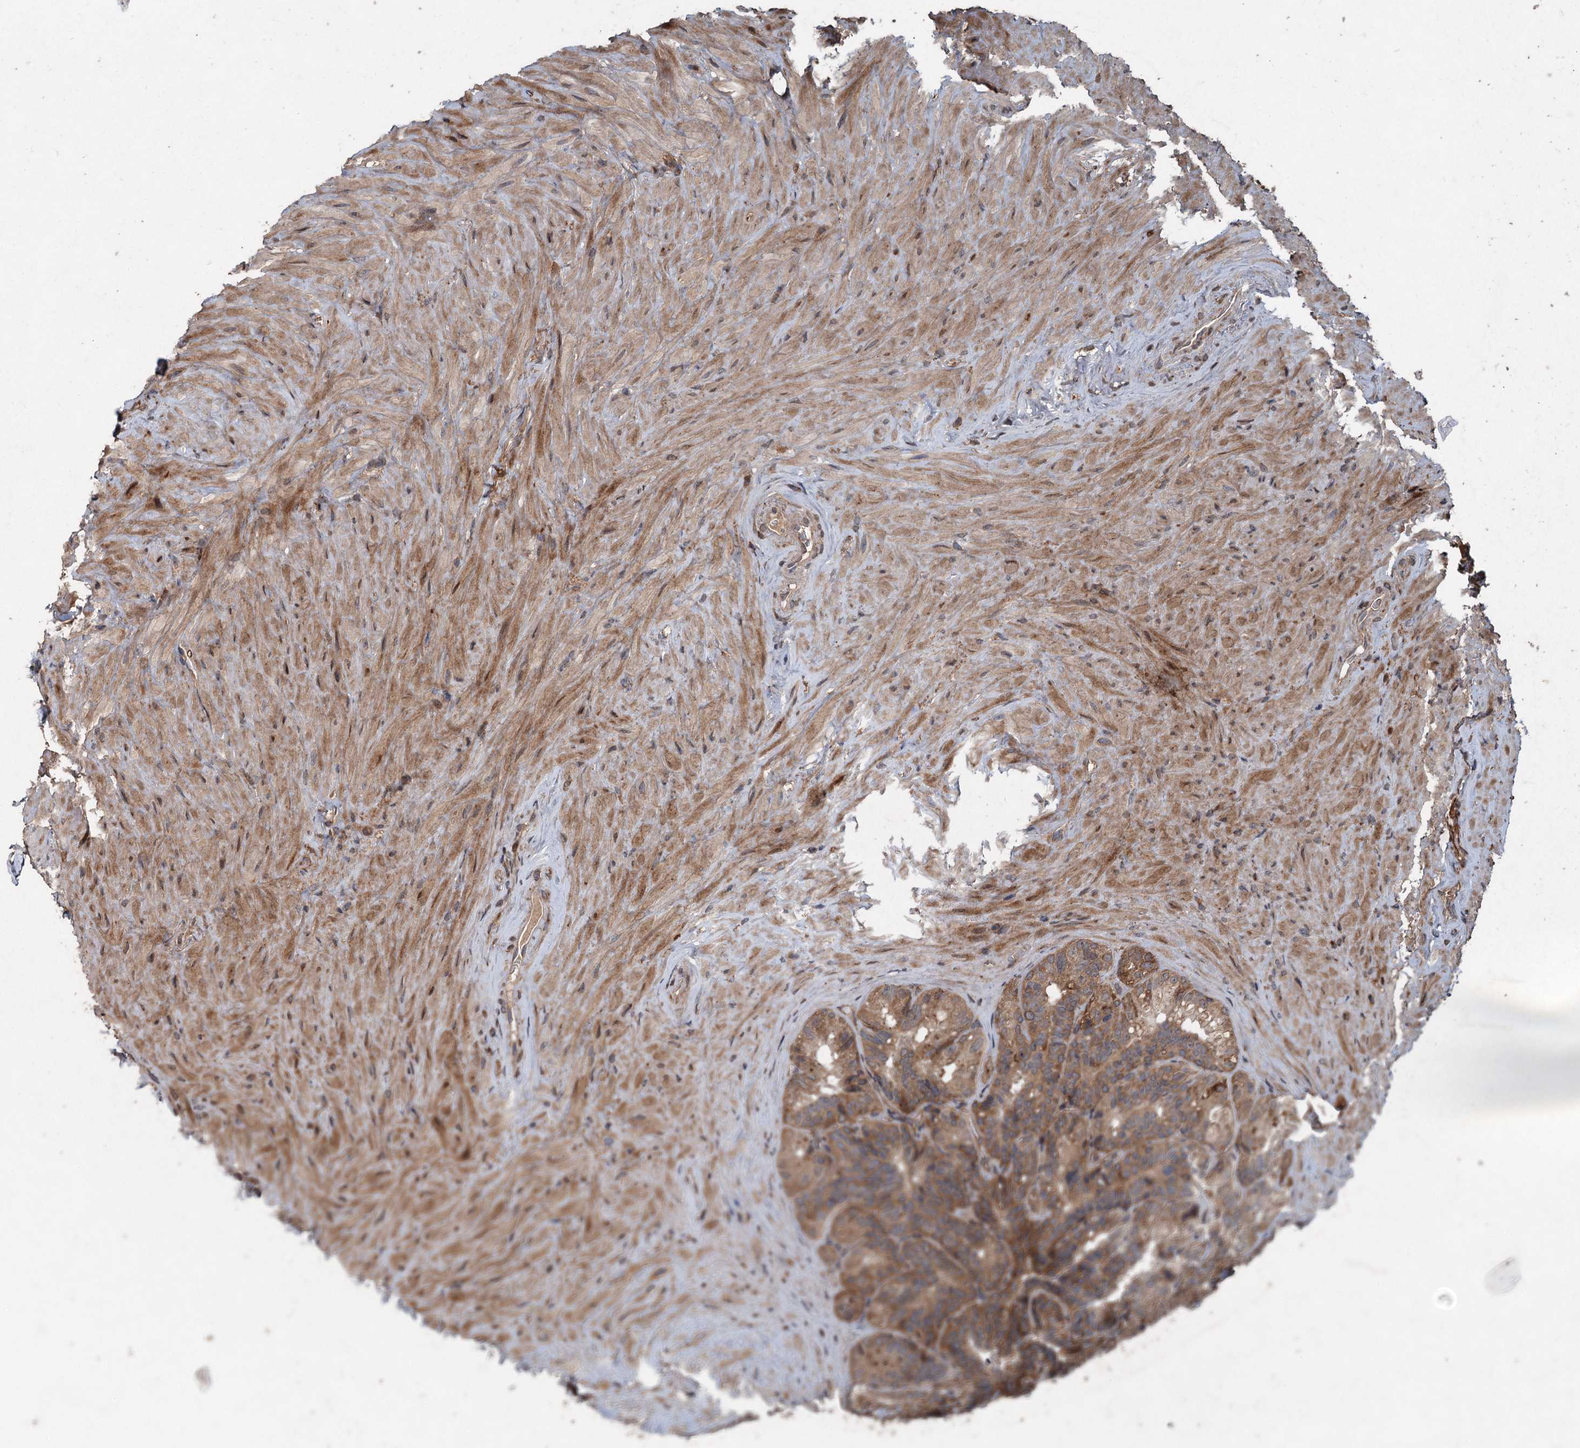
{"staining": {"intensity": "strong", "quantity": ">75%", "location": "cytoplasmic/membranous"}, "tissue": "seminal vesicle", "cell_type": "Glandular cells", "image_type": "normal", "snomed": [{"axis": "morphology", "description": "Normal tissue, NOS"}, {"axis": "topography", "description": "Seminal veicle"}], "caption": "Immunohistochemistry of normal seminal vesicle exhibits high levels of strong cytoplasmic/membranous staining in approximately >75% of glandular cells.", "gene": "ALAS1", "patient": {"sex": "male", "age": 60}}